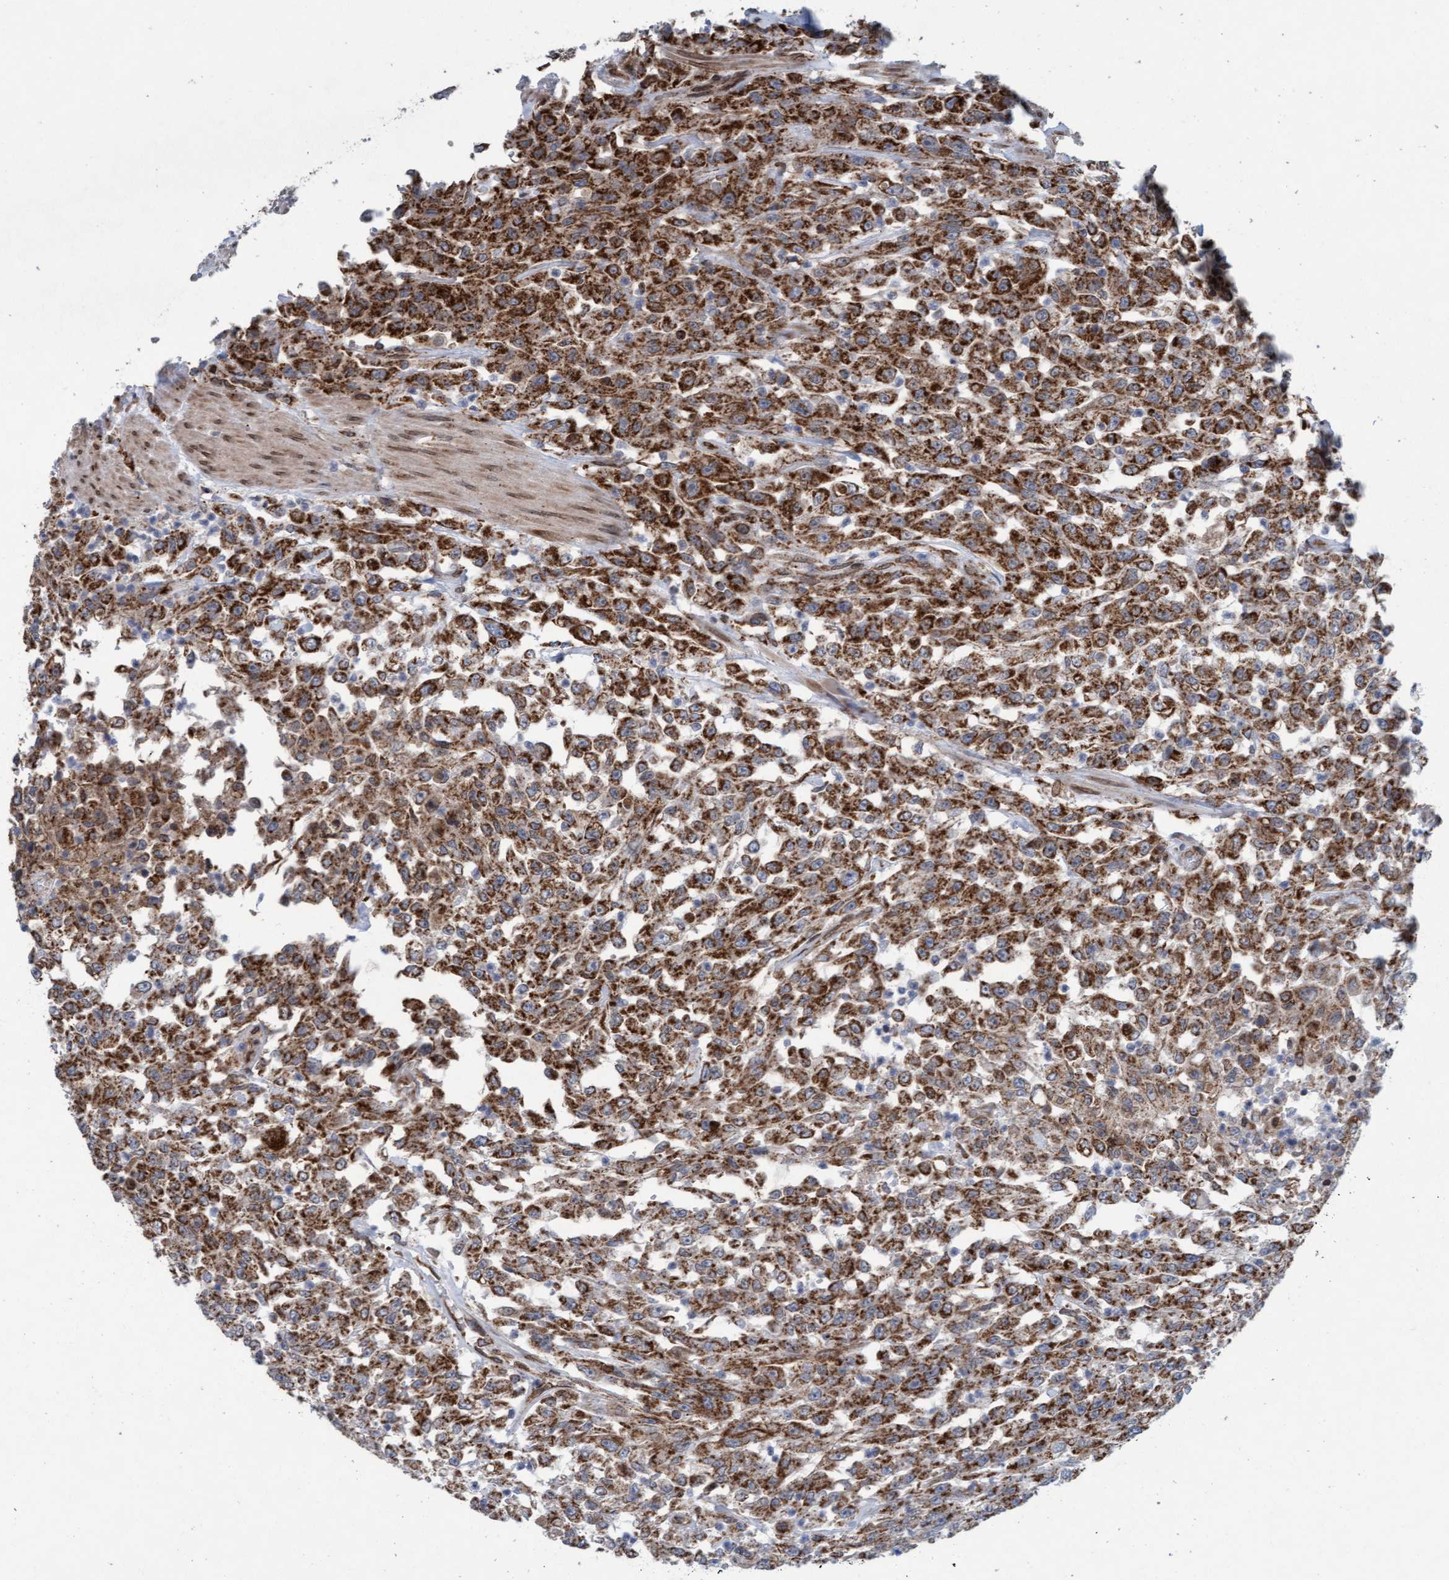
{"staining": {"intensity": "strong", "quantity": ">75%", "location": "cytoplasmic/membranous"}, "tissue": "urothelial cancer", "cell_type": "Tumor cells", "image_type": "cancer", "snomed": [{"axis": "morphology", "description": "Urothelial carcinoma, High grade"}, {"axis": "topography", "description": "Urinary bladder"}], "caption": "DAB immunohistochemical staining of high-grade urothelial carcinoma exhibits strong cytoplasmic/membranous protein staining in about >75% of tumor cells.", "gene": "MRPS23", "patient": {"sex": "male", "age": 46}}